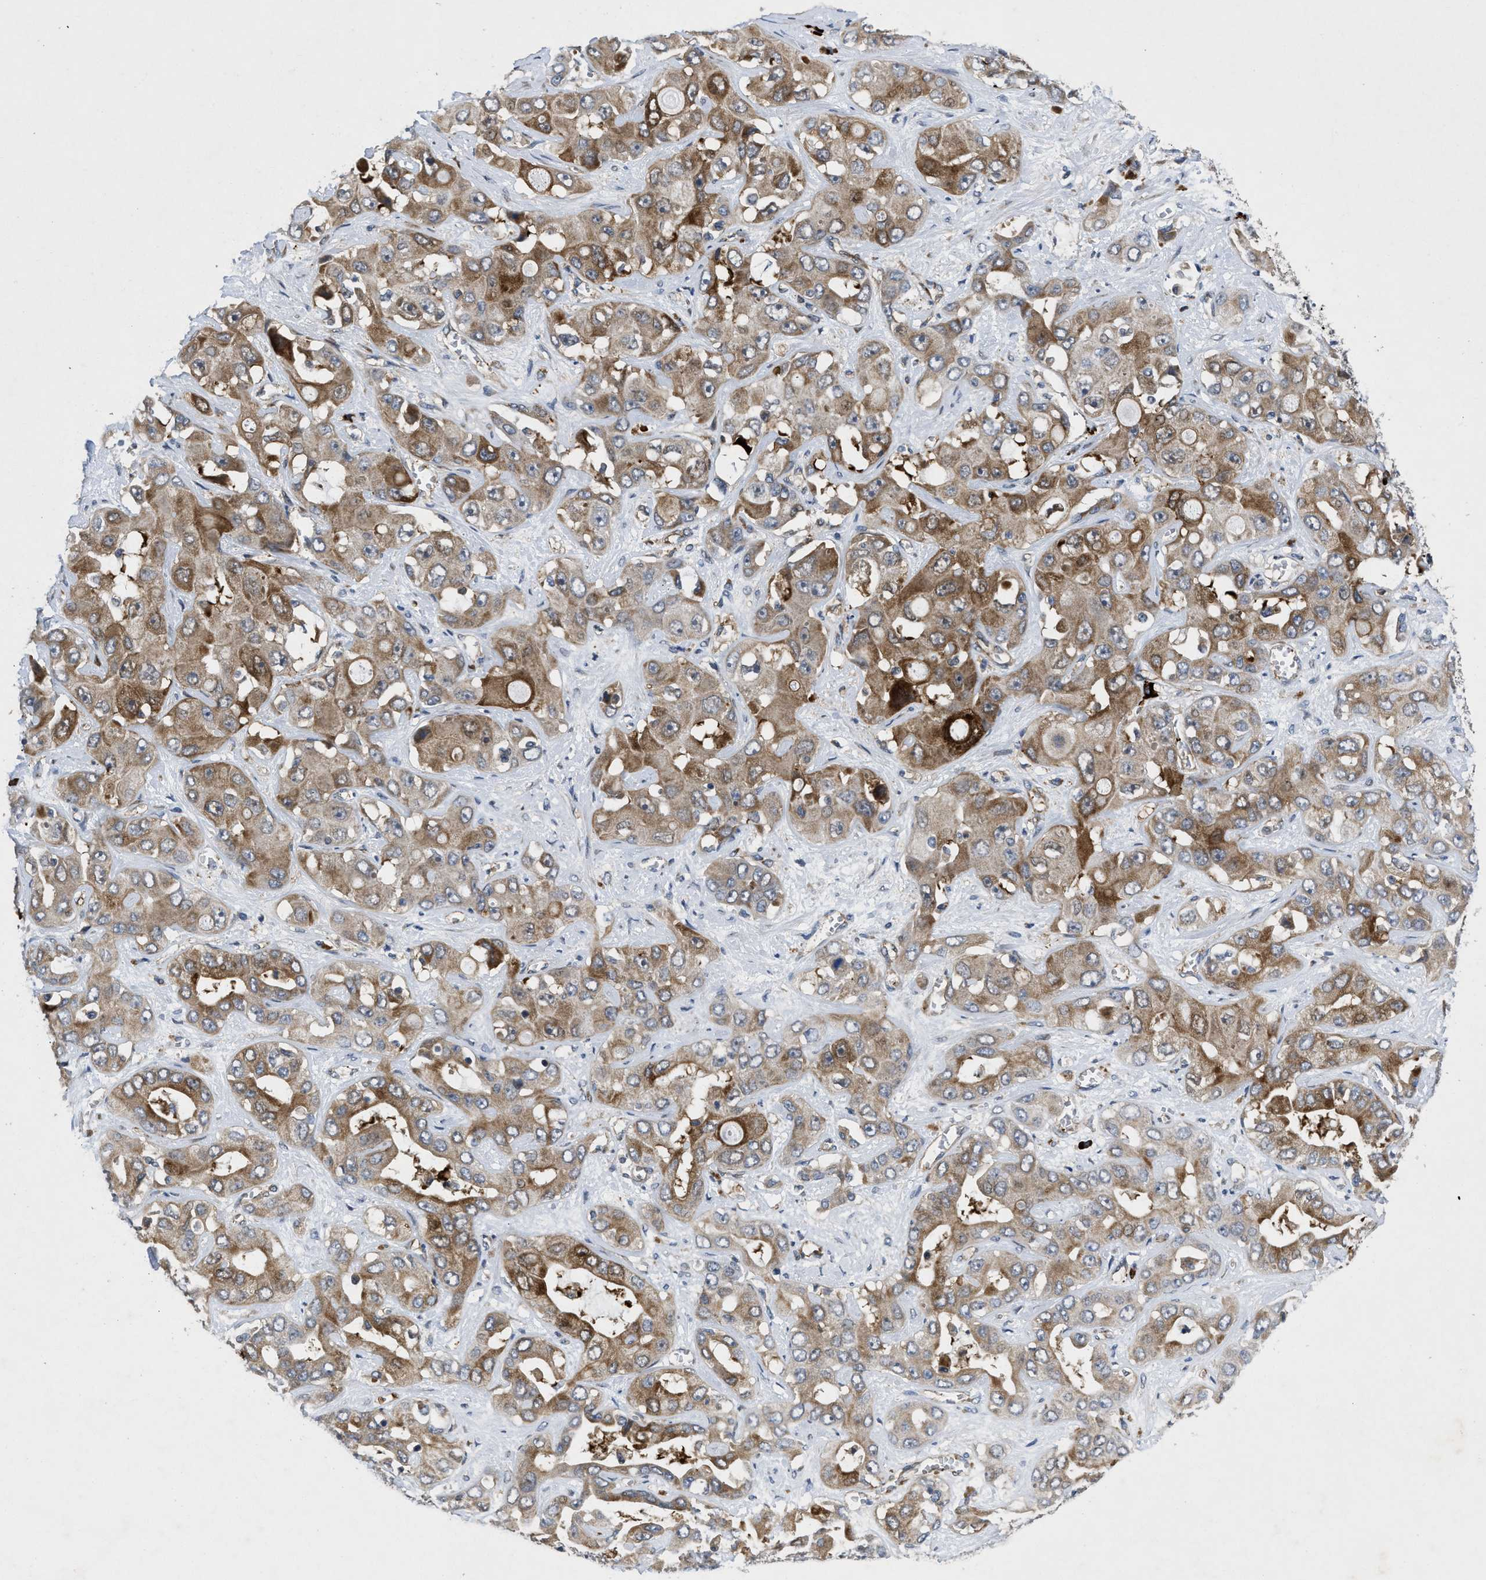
{"staining": {"intensity": "moderate", "quantity": ">75%", "location": "cytoplasmic/membranous"}, "tissue": "liver cancer", "cell_type": "Tumor cells", "image_type": "cancer", "snomed": [{"axis": "morphology", "description": "Cholangiocarcinoma"}, {"axis": "topography", "description": "Liver"}], "caption": "IHC of human liver cancer (cholangiocarcinoma) reveals medium levels of moderate cytoplasmic/membranous expression in about >75% of tumor cells.", "gene": "HSPA12B", "patient": {"sex": "female", "age": 52}}